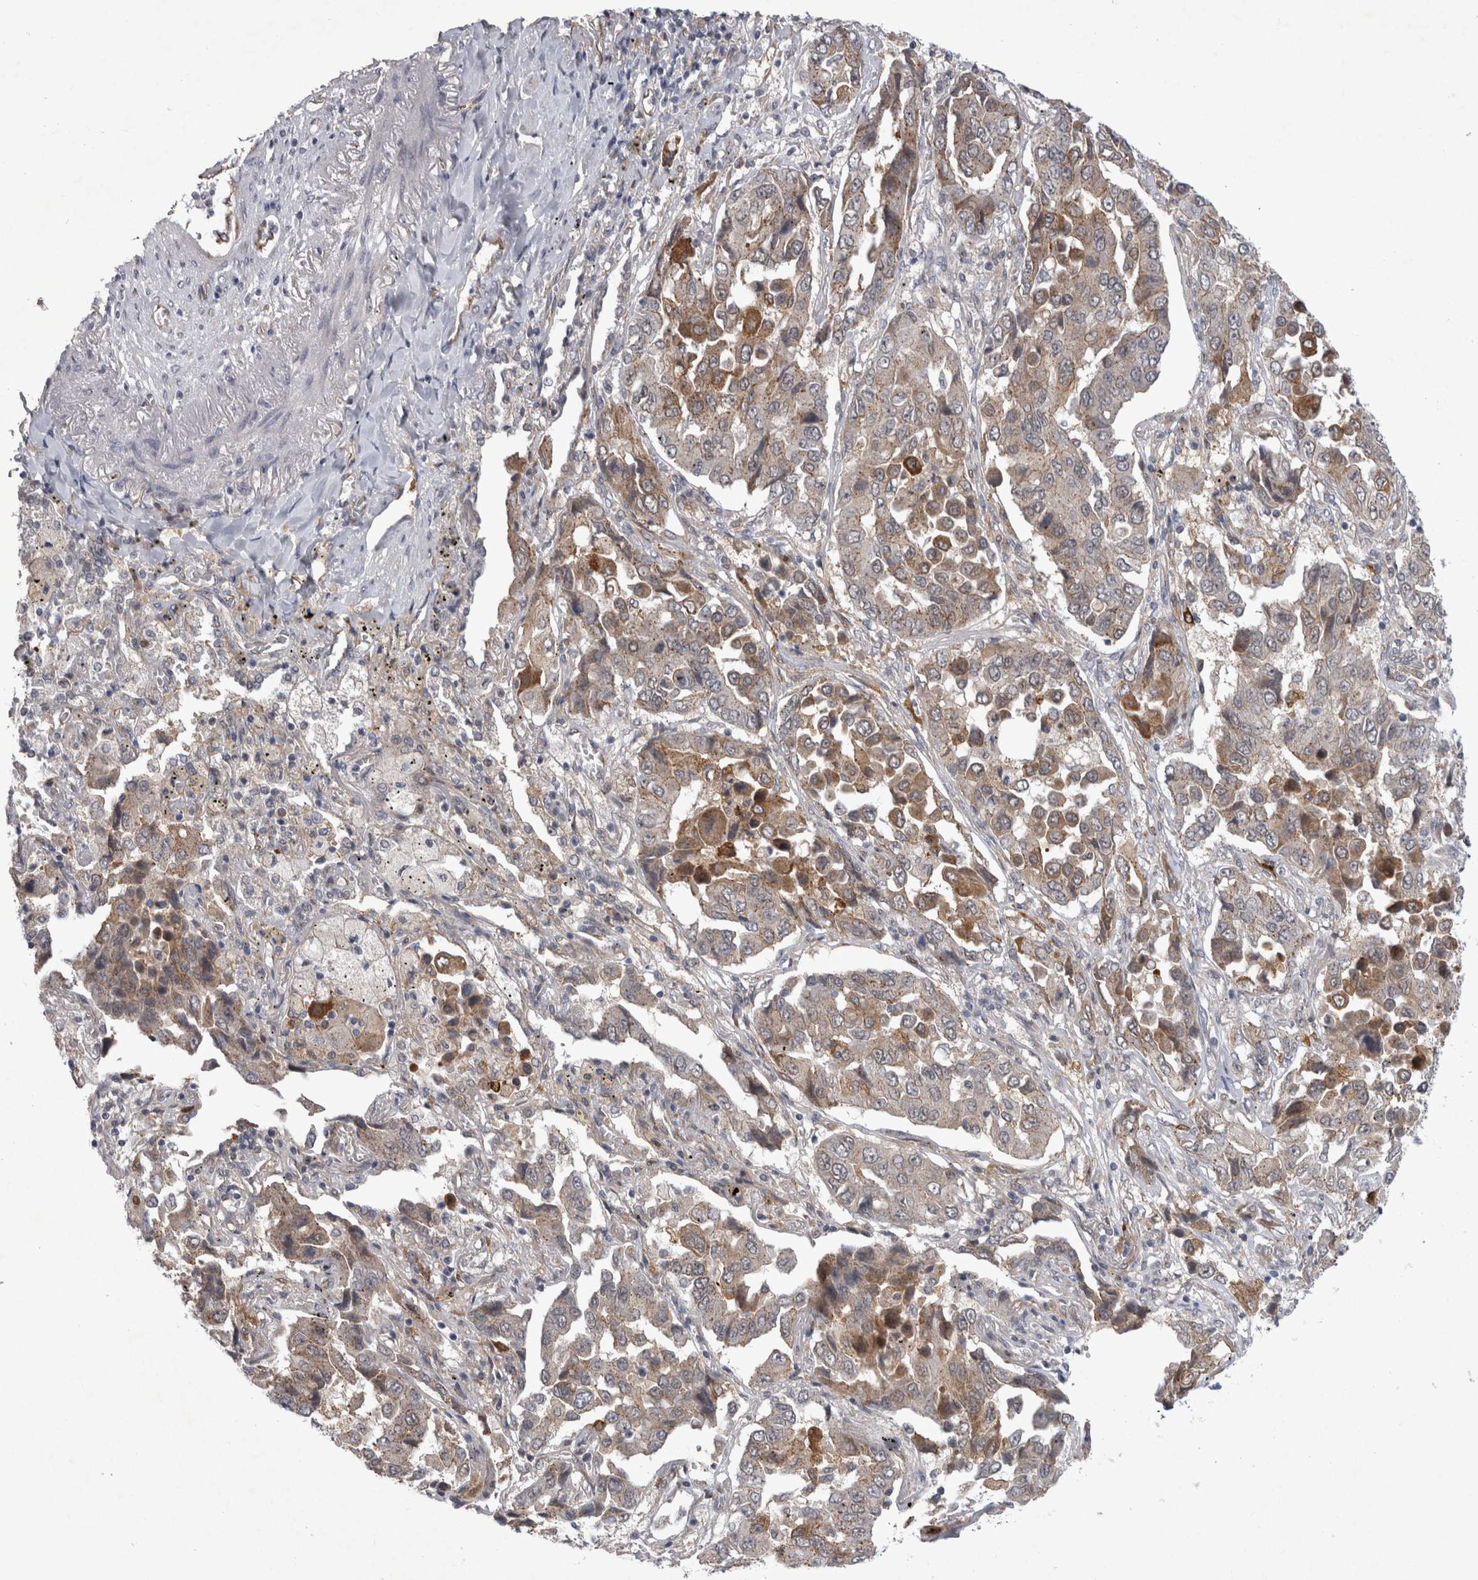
{"staining": {"intensity": "weak", "quantity": ">75%", "location": "cytoplasmic/membranous"}, "tissue": "lung cancer", "cell_type": "Tumor cells", "image_type": "cancer", "snomed": [{"axis": "morphology", "description": "Adenocarcinoma, NOS"}, {"axis": "topography", "description": "Lung"}], "caption": "Immunohistochemistry (IHC) (DAB (3,3'-diaminobenzidine)) staining of adenocarcinoma (lung) shows weak cytoplasmic/membranous protein positivity in about >75% of tumor cells.", "gene": "PARP11", "patient": {"sex": "female", "age": 65}}